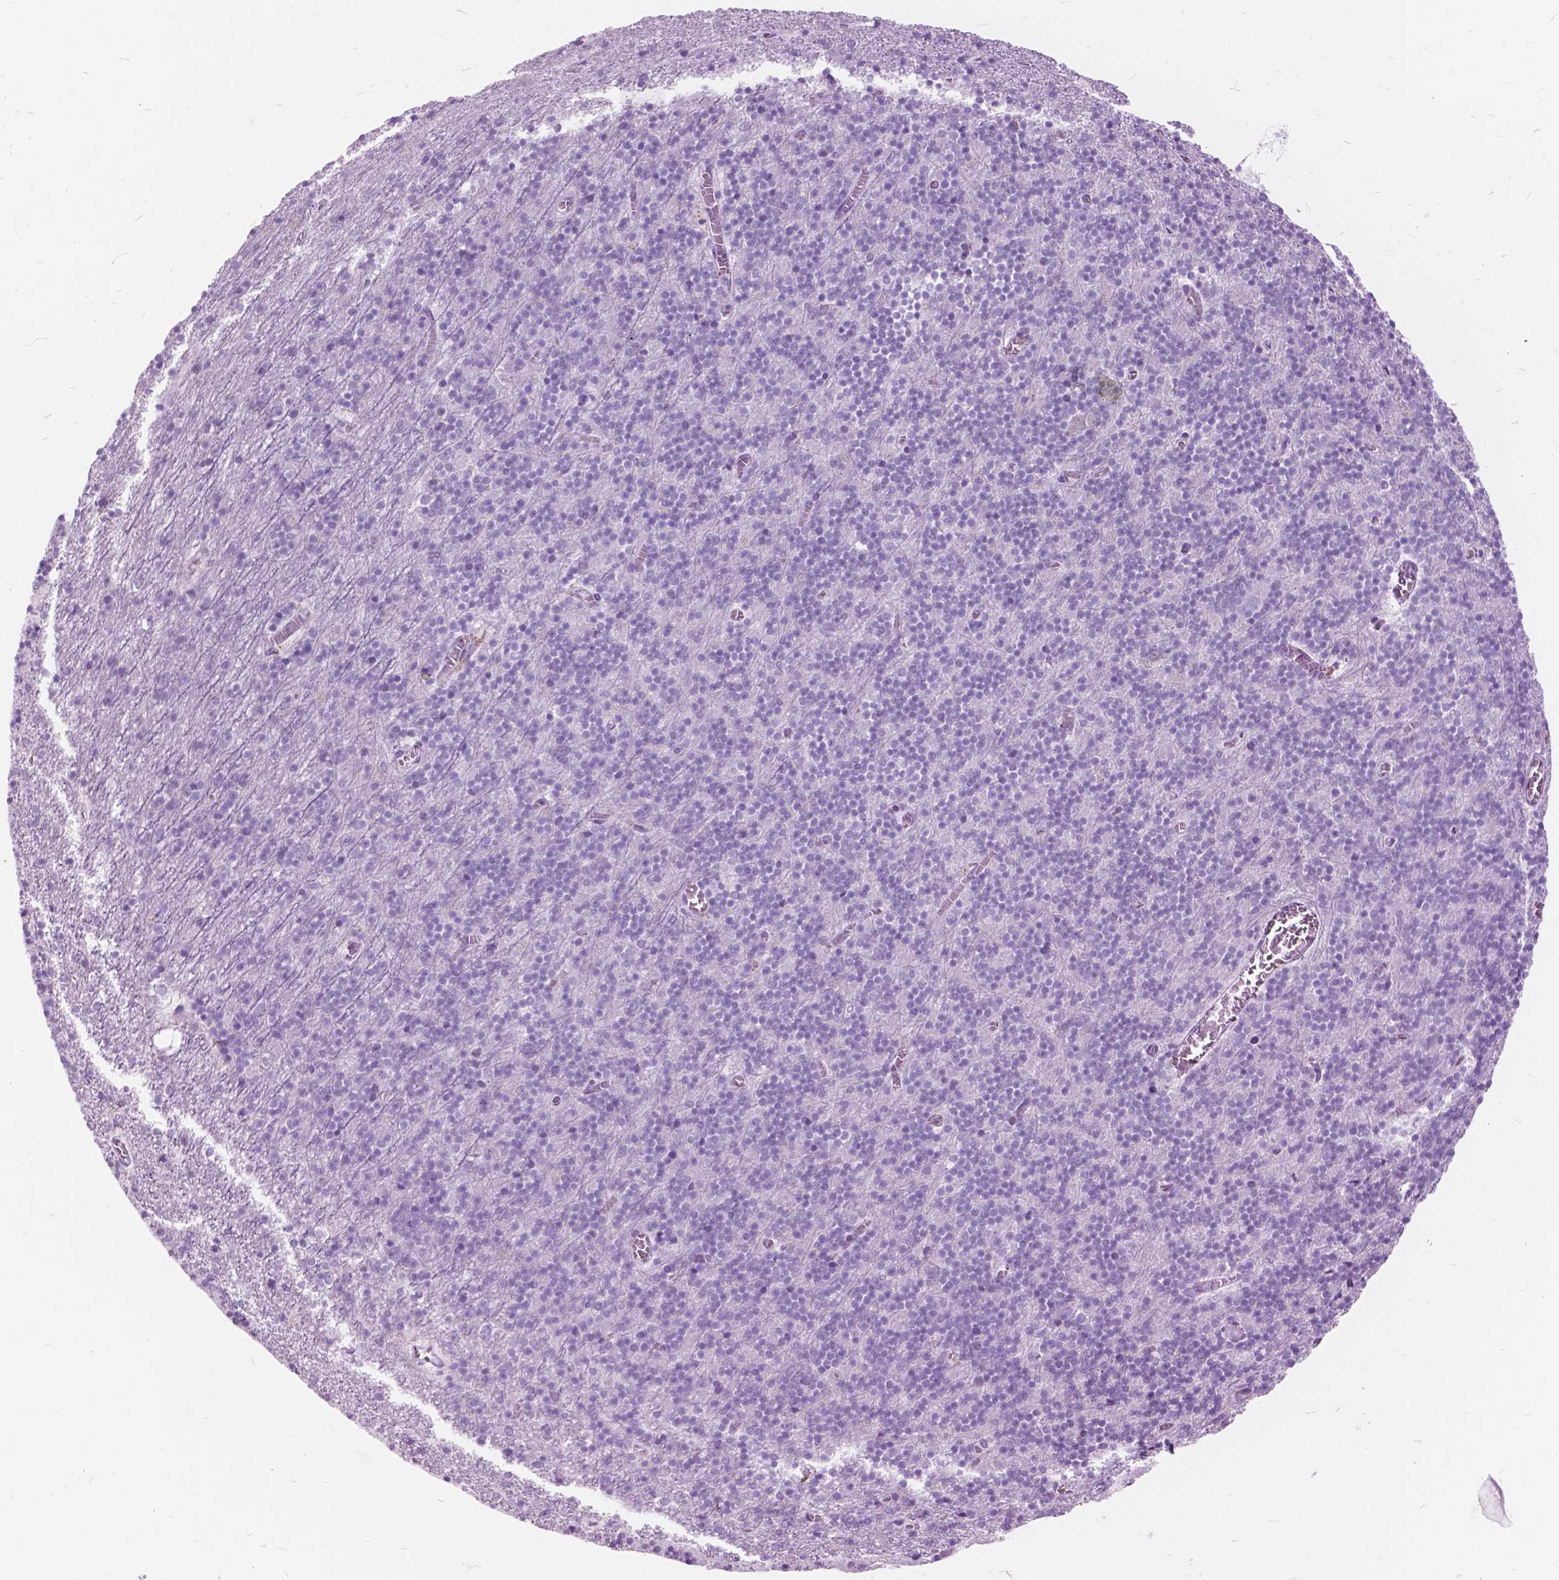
{"staining": {"intensity": "negative", "quantity": "none", "location": "none"}, "tissue": "cerebellum", "cell_type": "Cells in granular layer", "image_type": "normal", "snomed": [{"axis": "morphology", "description": "Normal tissue, NOS"}, {"axis": "topography", "description": "Cerebellum"}], "caption": "The immunohistochemistry (IHC) micrograph has no significant staining in cells in granular layer of cerebellum.", "gene": "GDF9", "patient": {"sex": "male", "age": 70}}